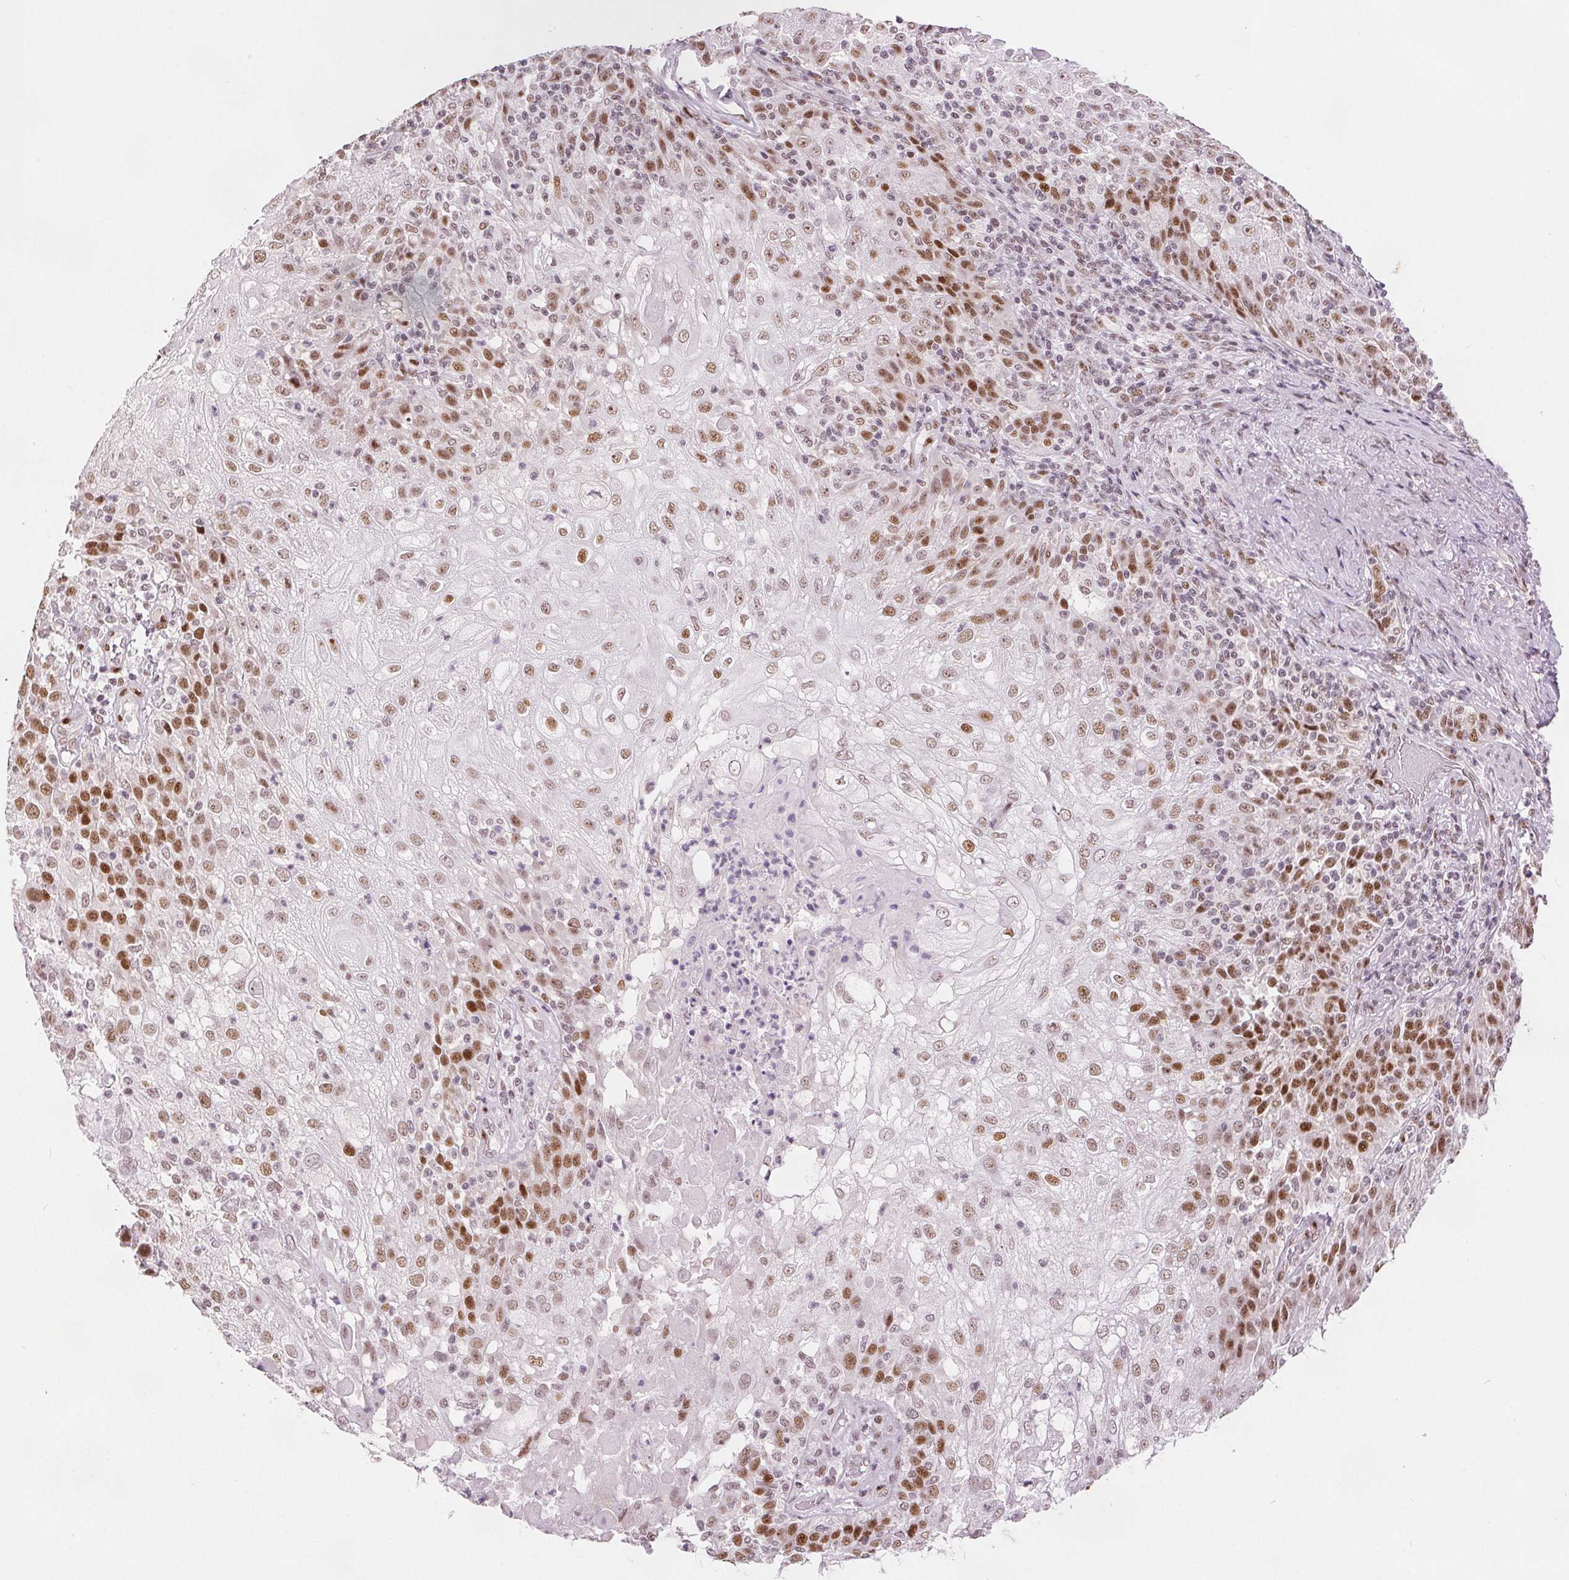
{"staining": {"intensity": "moderate", "quantity": ">75%", "location": "nuclear"}, "tissue": "skin cancer", "cell_type": "Tumor cells", "image_type": "cancer", "snomed": [{"axis": "morphology", "description": "Normal tissue, NOS"}, {"axis": "morphology", "description": "Squamous cell carcinoma, NOS"}, {"axis": "topography", "description": "Skin"}], "caption": "Immunohistochemistry histopathology image of neoplastic tissue: human skin cancer stained using immunohistochemistry demonstrates medium levels of moderate protein expression localized specifically in the nuclear of tumor cells, appearing as a nuclear brown color.", "gene": "ZNF703", "patient": {"sex": "female", "age": 83}}